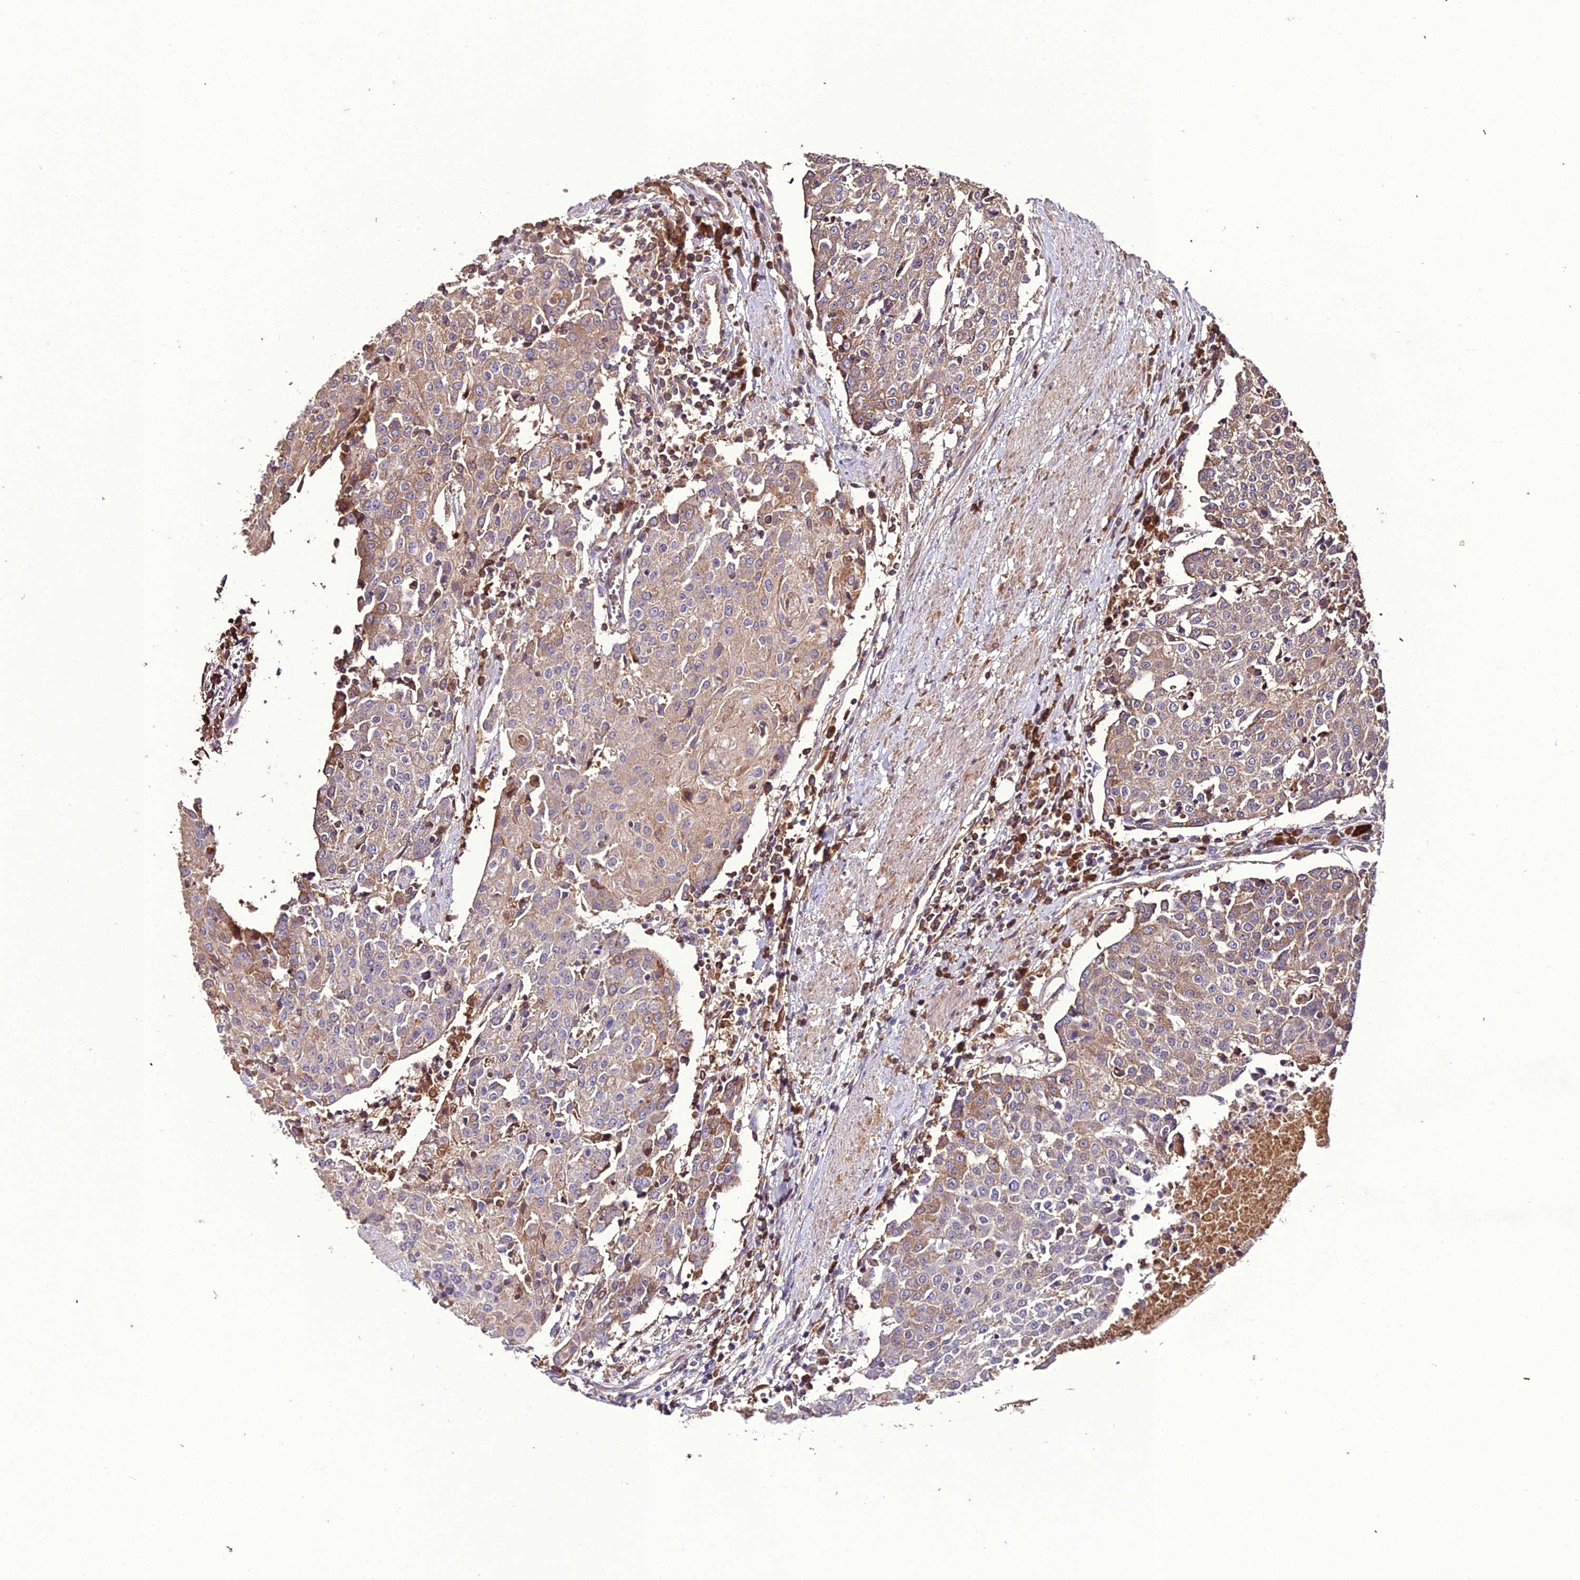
{"staining": {"intensity": "weak", "quantity": "25%-75%", "location": "cytoplasmic/membranous"}, "tissue": "urothelial cancer", "cell_type": "Tumor cells", "image_type": "cancer", "snomed": [{"axis": "morphology", "description": "Urothelial carcinoma, High grade"}, {"axis": "topography", "description": "Urinary bladder"}], "caption": "Protein staining of urothelial carcinoma (high-grade) tissue reveals weak cytoplasmic/membranous positivity in about 25%-75% of tumor cells. The protein of interest is shown in brown color, while the nuclei are stained blue.", "gene": "KCTD16", "patient": {"sex": "female", "age": 85}}